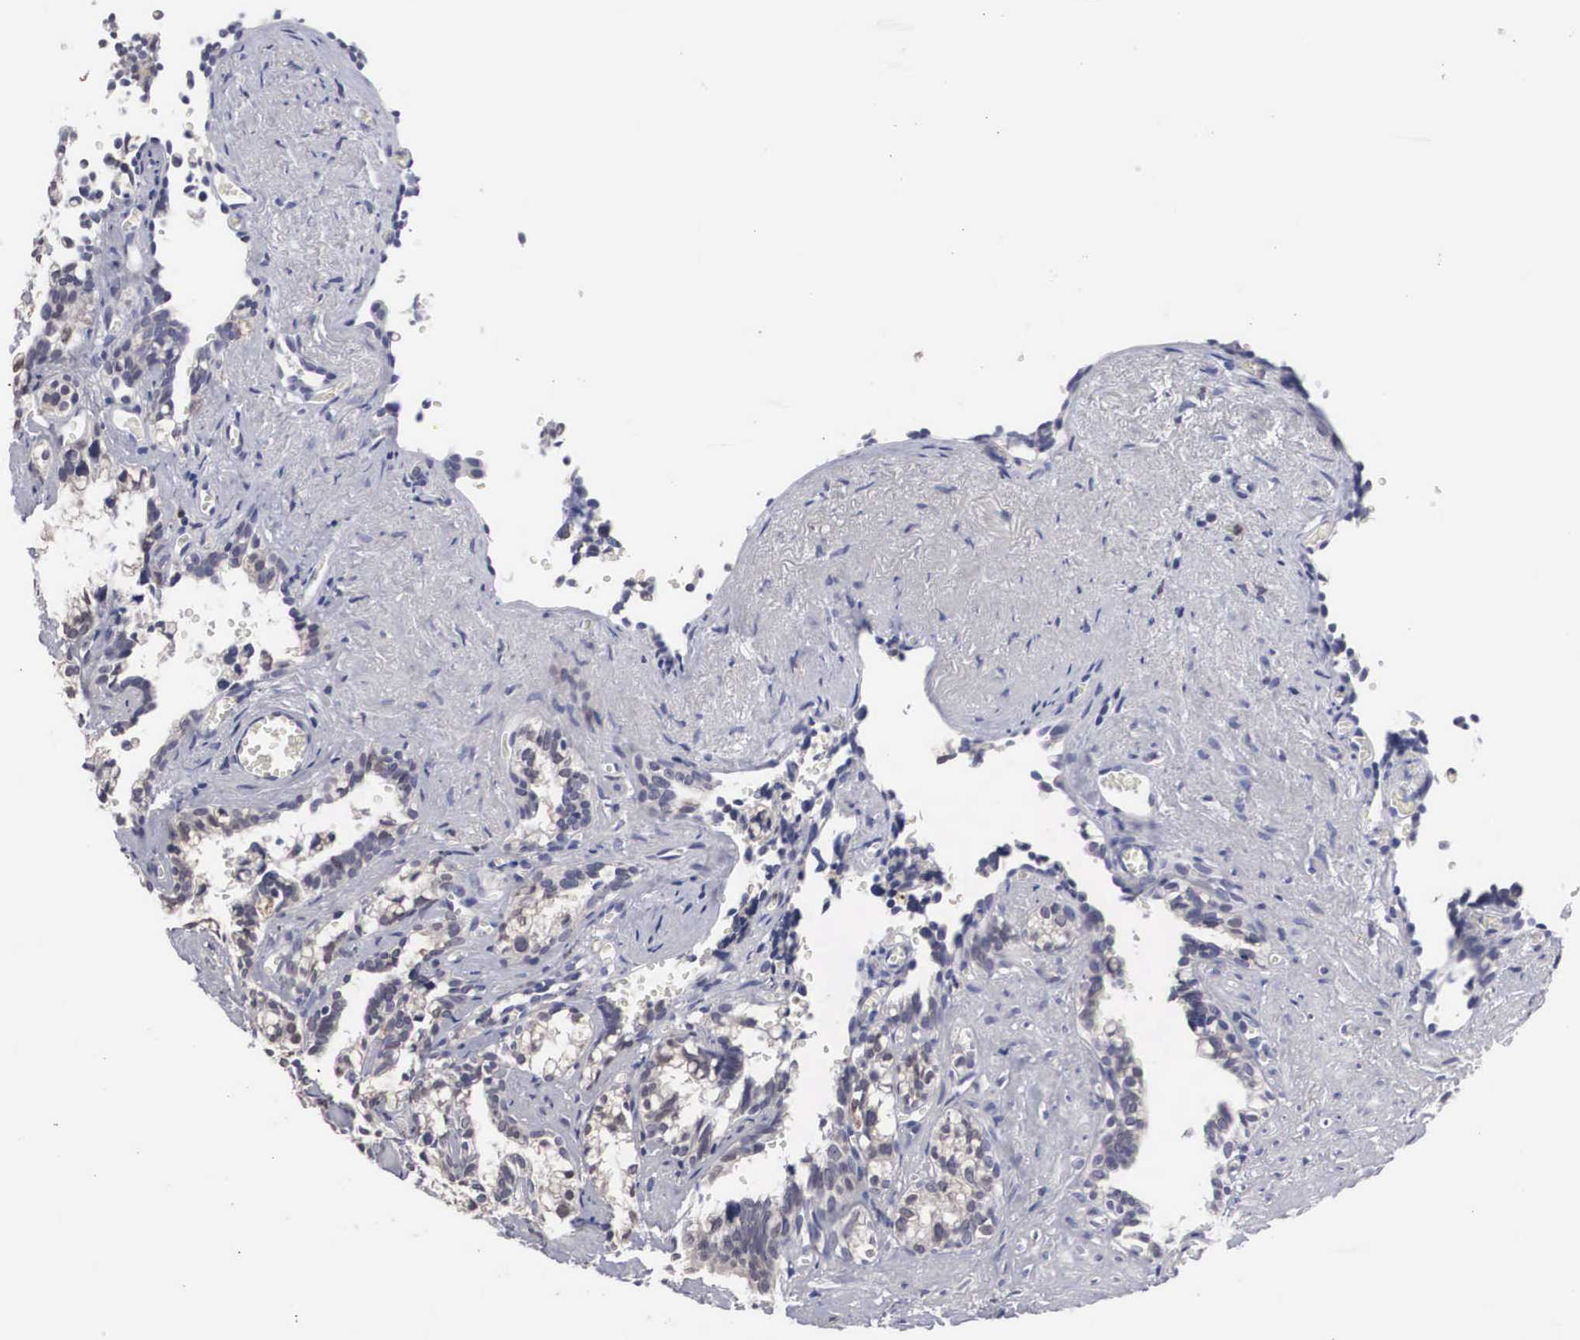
{"staining": {"intensity": "weak", "quantity": "25%-75%", "location": "cytoplasmic/membranous"}, "tissue": "seminal vesicle", "cell_type": "Glandular cells", "image_type": "normal", "snomed": [{"axis": "morphology", "description": "Normal tissue, NOS"}, {"axis": "topography", "description": "Seminal veicle"}], "caption": "High-magnification brightfield microscopy of unremarkable seminal vesicle stained with DAB (3,3'-diaminobenzidine) (brown) and counterstained with hematoxylin (blue). glandular cells exhibit weak cytoplasmic/membranous staining is appreciated in about25%-75% of cells. The staining is performed using DAB brown chromogen to label protein expression. The nuclei are counter-stained blue using hematoxylin.", "gene": "HMOX1", "patient": {"sex": "male", "age": 60}}